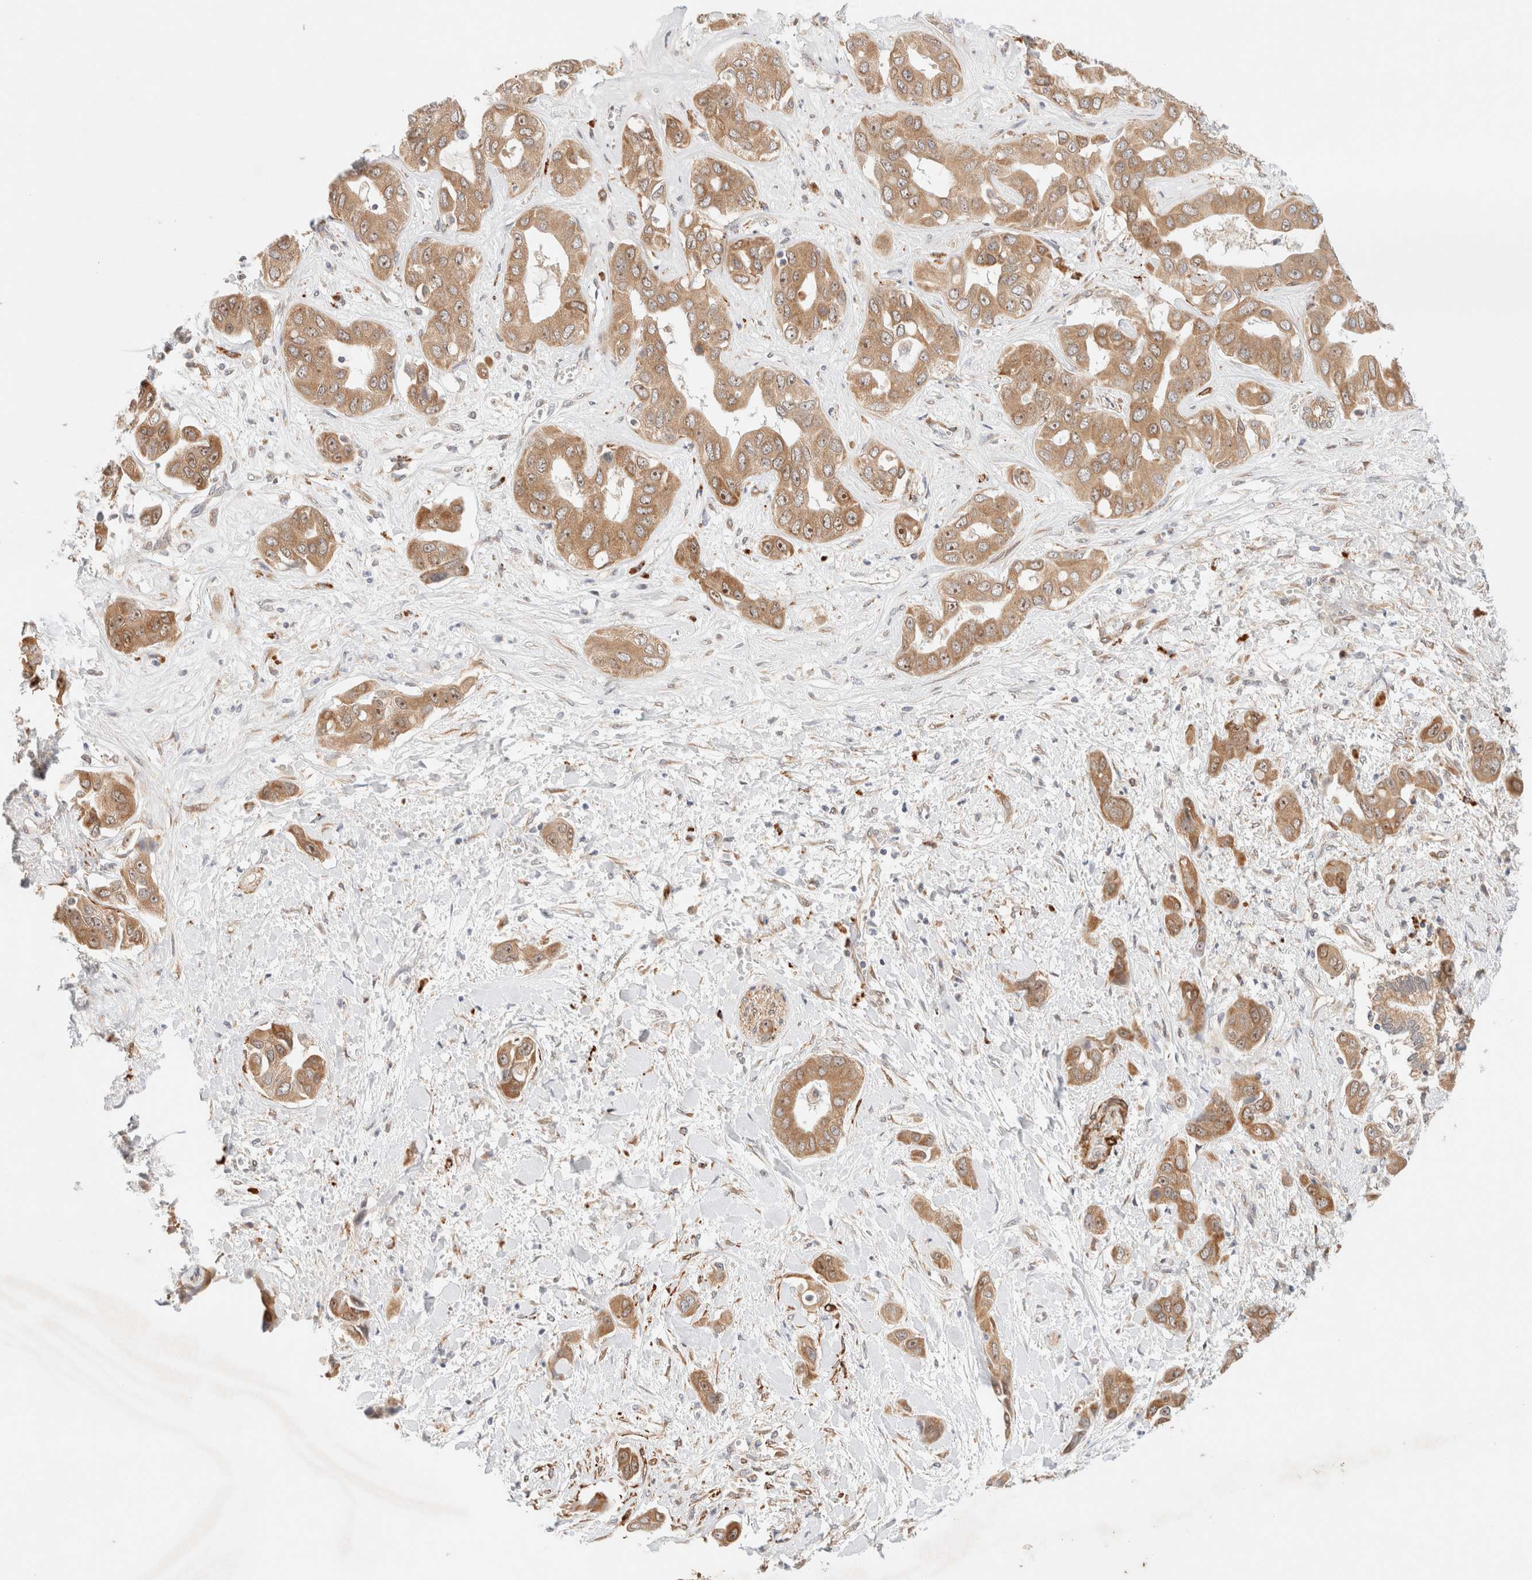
{"staining": {"intensity": "moderate", "quantity": ">75%", "location": "cytoplasmic/membranous,nuclear"}, "tissue": "liver cancer", "cell_type": "Tumor cells", "image_type": "cancer", "snomed": [{"axis": "morphology", "description": "Cholangiocarcinoma"}, {"axis": "topography", "description": "Liver"}], "caption": "A brown stain highlights moderate cytoplasmic/membranous and nuclear positivity of a protein in liver cholangiocarcinoma tumor cells. The staining was performed using DAB to visualize the protein expression in brown, while the nuclei were stained in blue with hematoxylin (Magnification: 20x).", "gene": "RRP15", "patient": {"sex": "female", "age": 52}}